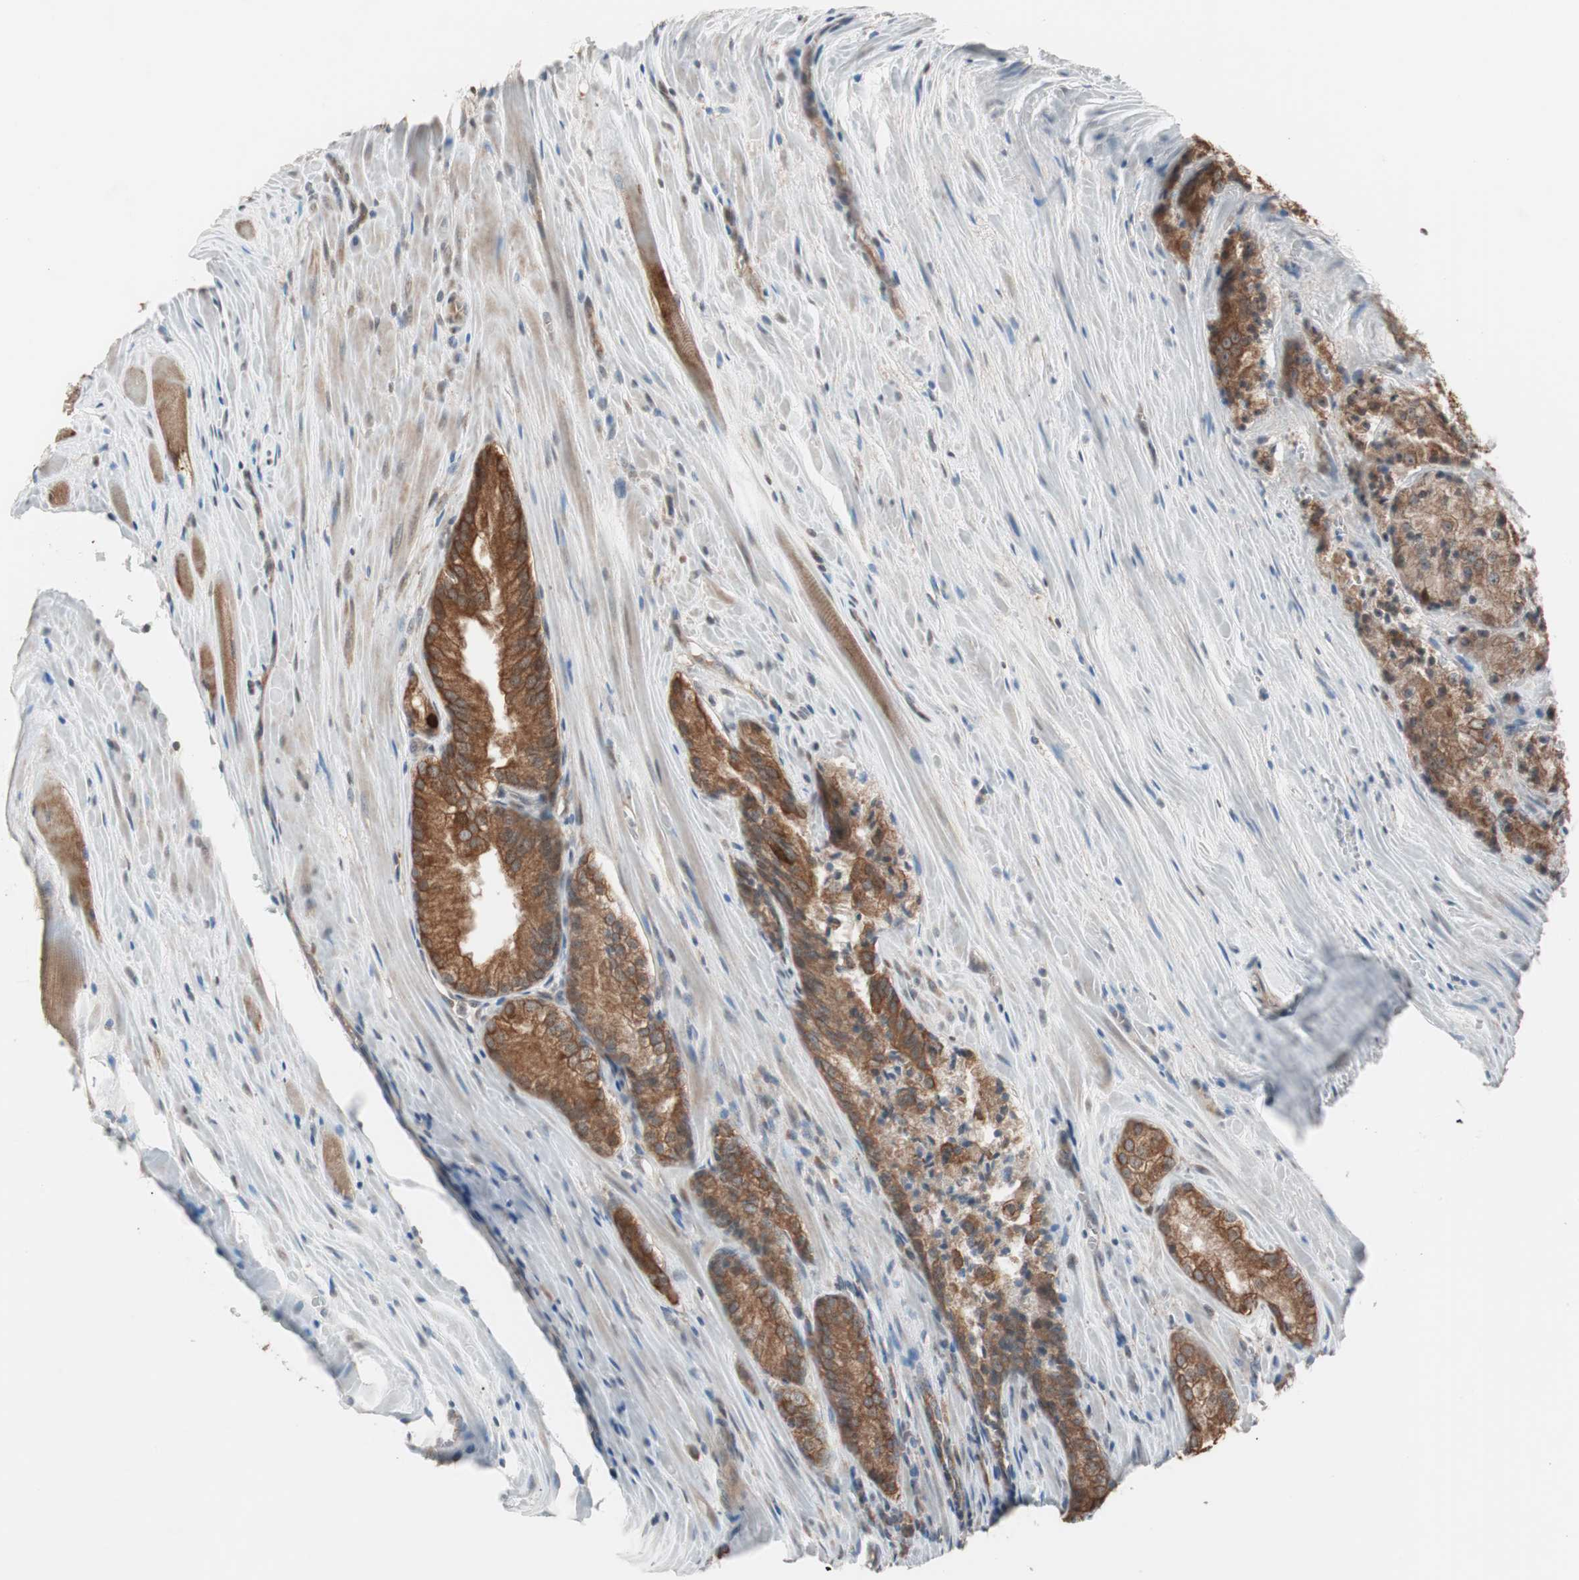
{"staining": {"intensity": "strong", "quantity": ">75%", "location": "cytoplasmic/membranous"}, "tissue": "prostate cancer", "cell_type": "Tumor cells", "image_type": "cancer", "snomed": [{"axis": "morphology", "description": "Adenocarcinoma, Low grade"}, {"axis": "topography", "description": "Prostate"}], "caption": "Prostate low-grade adenocarcinoma stained with IHC shows strong cytoplasmic/membranous positivity in about >75% of tumor cells. (DAB (3,3'-diaminobenzidine) IHC with brightfield microscopy, high magnification).", "gene": "FBXO5", "patient": {"sex": "male", "age": 64}}